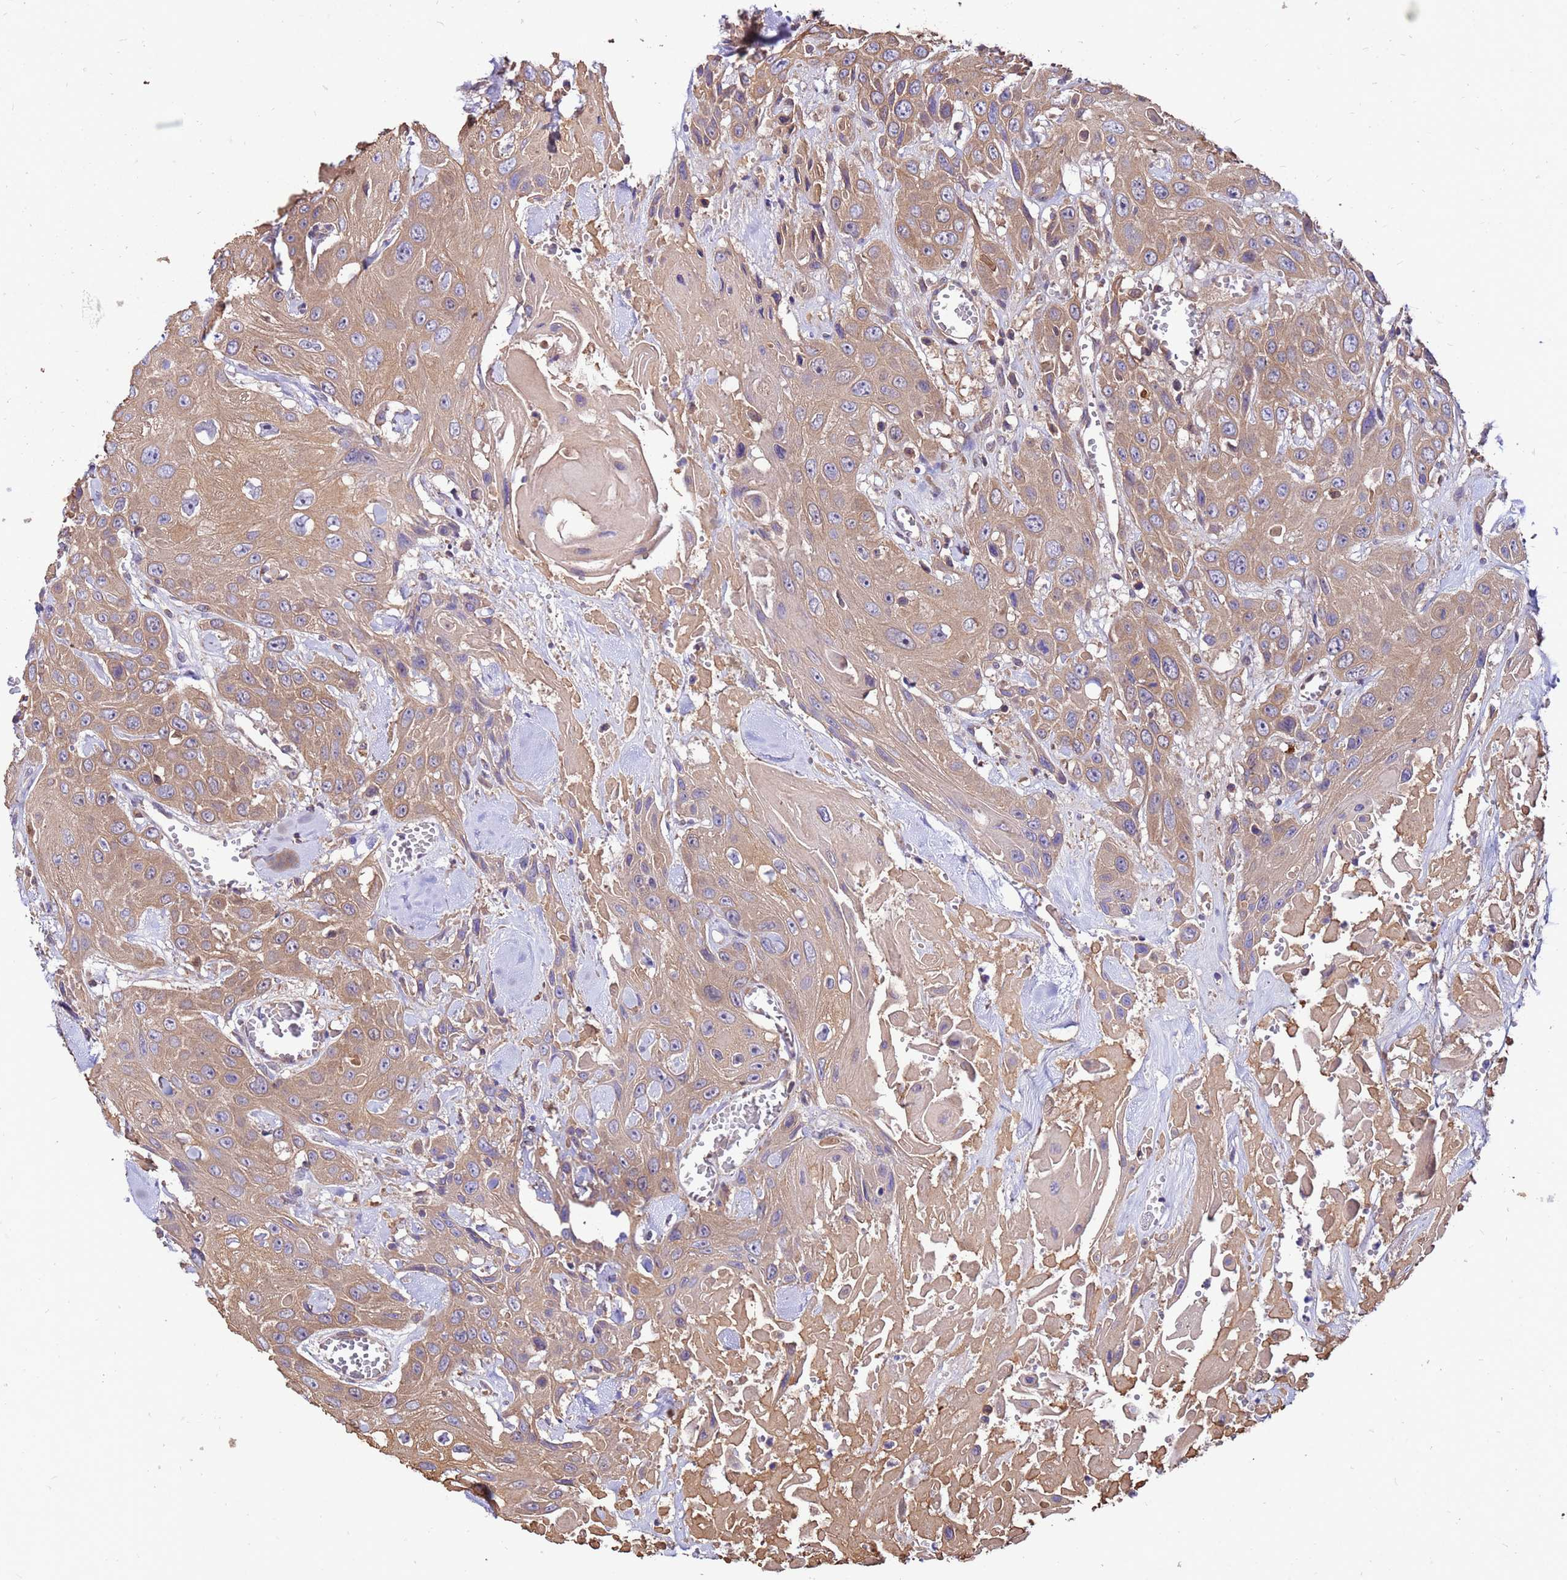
{"staining": {"intensity": "moderate", "quantity": "25%-75%", "location": "cytoplasmic/membranous"}, "tissue": "head and neck cancer", "cell_type": "Tumor cells", "image_type": "cancer", "snomed": [{"axis": "morphology", "description": "Squamous cell carcinoma, NOS"}, {"axis": "topography", "description": "Head-Neck"}], "caption": "DAB (3,3'-diaminobenzidine) immunohistochemical staining of squamous cell carcinoma (head and neck) demonstrates moderate cytoplasmic/membranous protein positivity in about 25%-75% of tumor cells. Immunohistochemistry (ihc) stains the protein in brown and the nuclei are stained blue.", "gene": "GET3", "patient": {"sex": "male", "age": 81}}